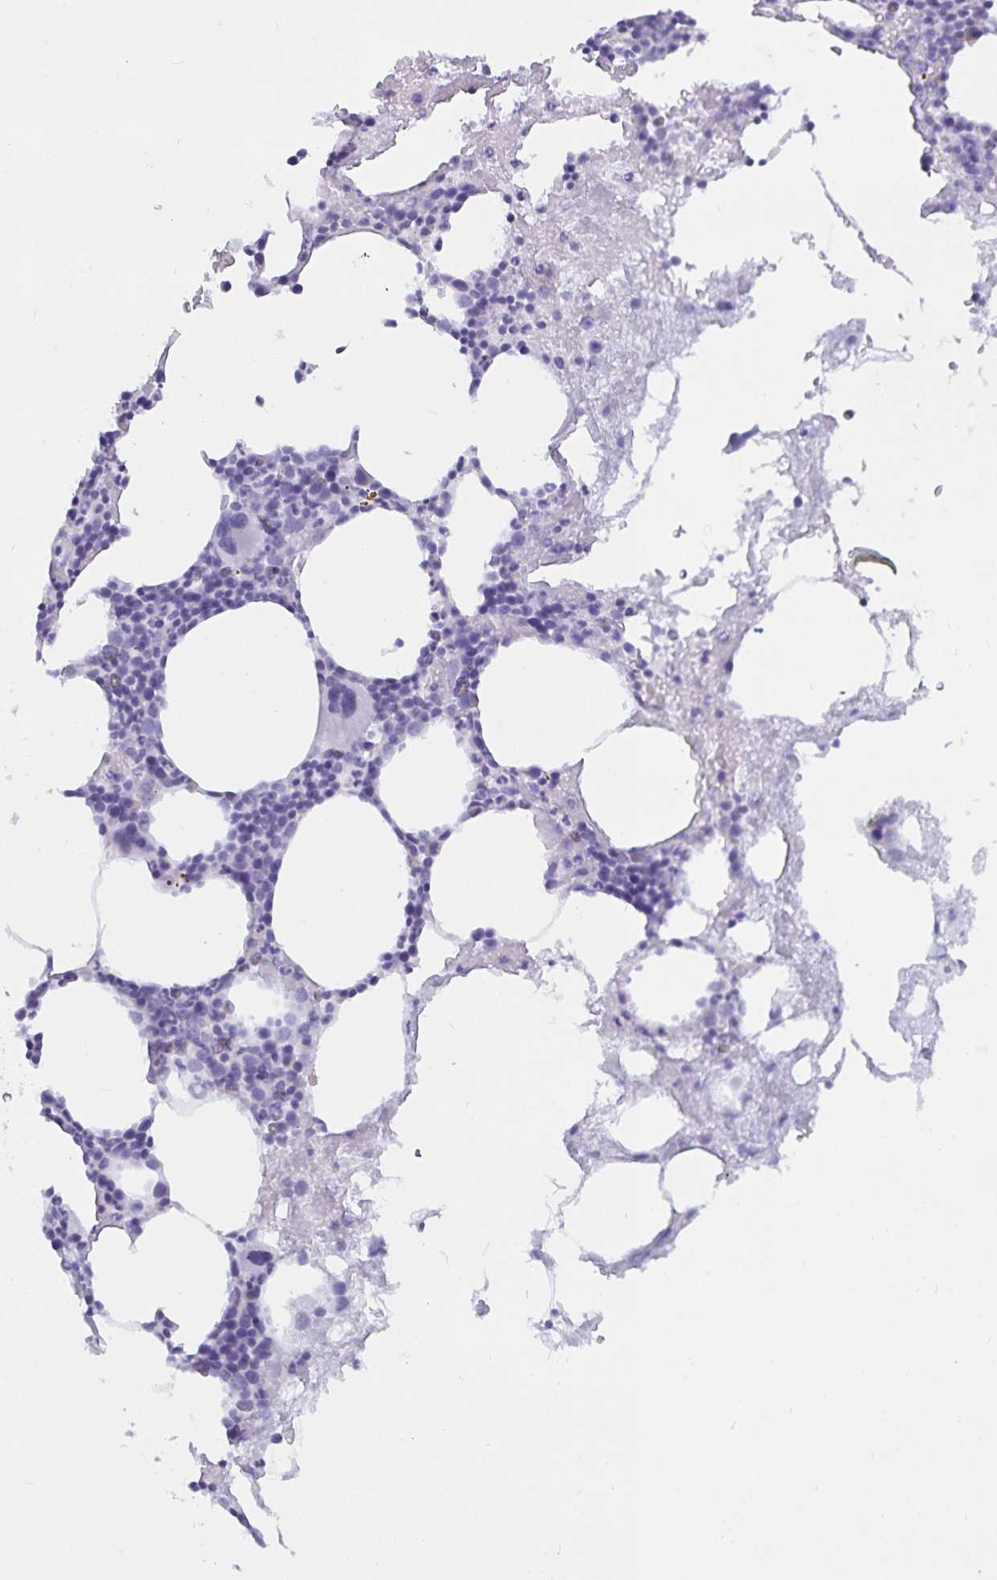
{"staining": {"intensity": "negative", "quantity": "none", "location": "none"}, "tissue": "bone marrow", "cell_type": "Hematopoietic cells", "image_type": "normal", "snomed": [{"axis": "morphology", "description": "Normal tissue, NOS"}, {"axis": "topography", "description": "Bone marrow"}], "caption": "IHC of benign human bone marrow demonstrates no staining in hematopoietic cells. Brightfield microscopy of immunohistochemistry stained with DAB (brown) and hematoxylin (blue), captured at high magnification.", "gene": "MON2", "patient": {"sex": "female", "age": 62}}